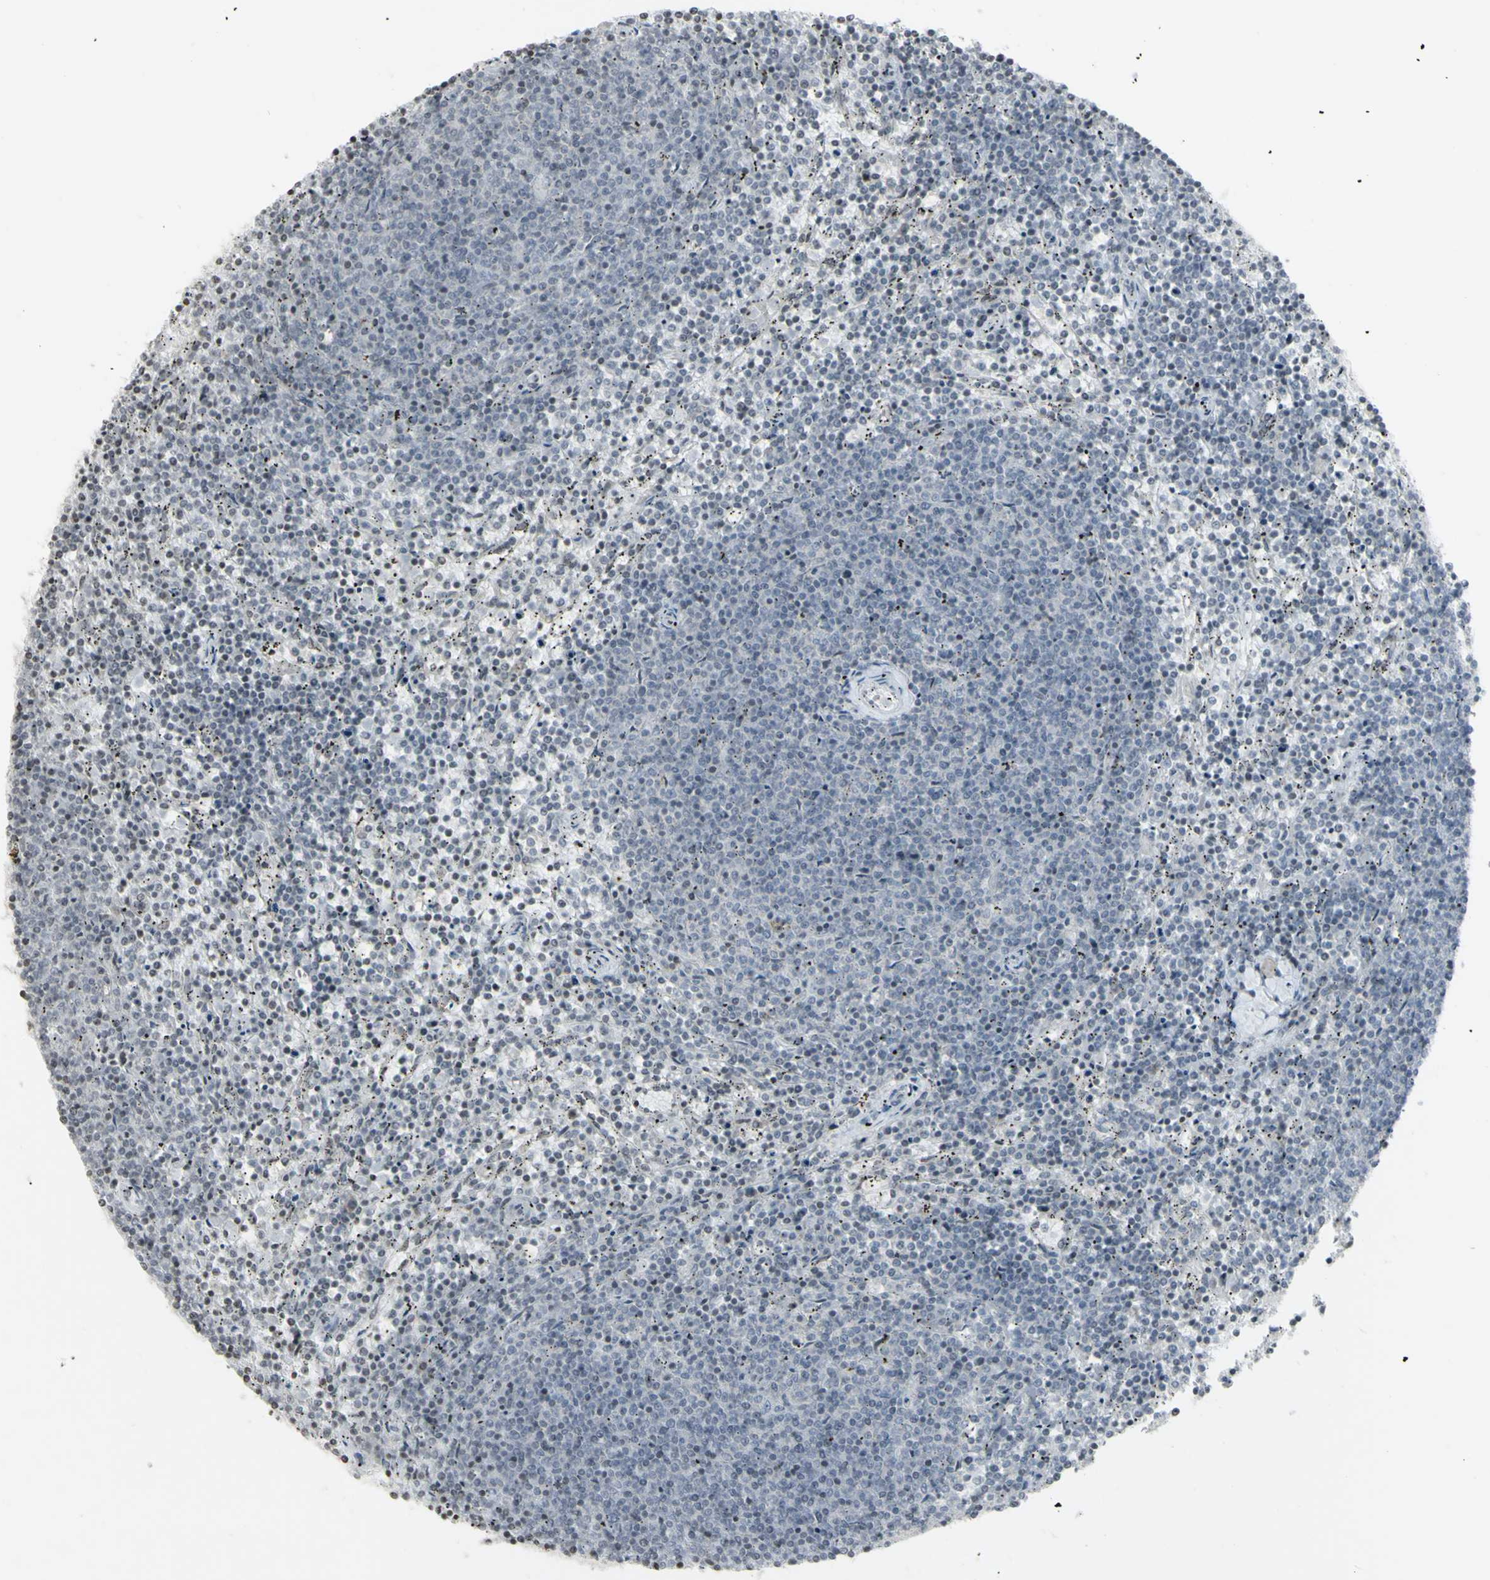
{"staining": {"intensity": "negative", "quantity": "none", "location": "none"}, "tissue": "lymphoma", "cell_type": "Tumor cells", "image_type": "cancer", "snomed": [{"axis": "morphology", "description": "Malignant lymphoma, non-Hodgkin's type, Low grade"}, {"axis": "topography", "description": "Spleen"}], "caption": "Lymphoma was stained to show a protein in brown. There is no significant staining in tumor cells.", "gene": "MUC5AC", "patient": {"sex": "female", "age": 50}}